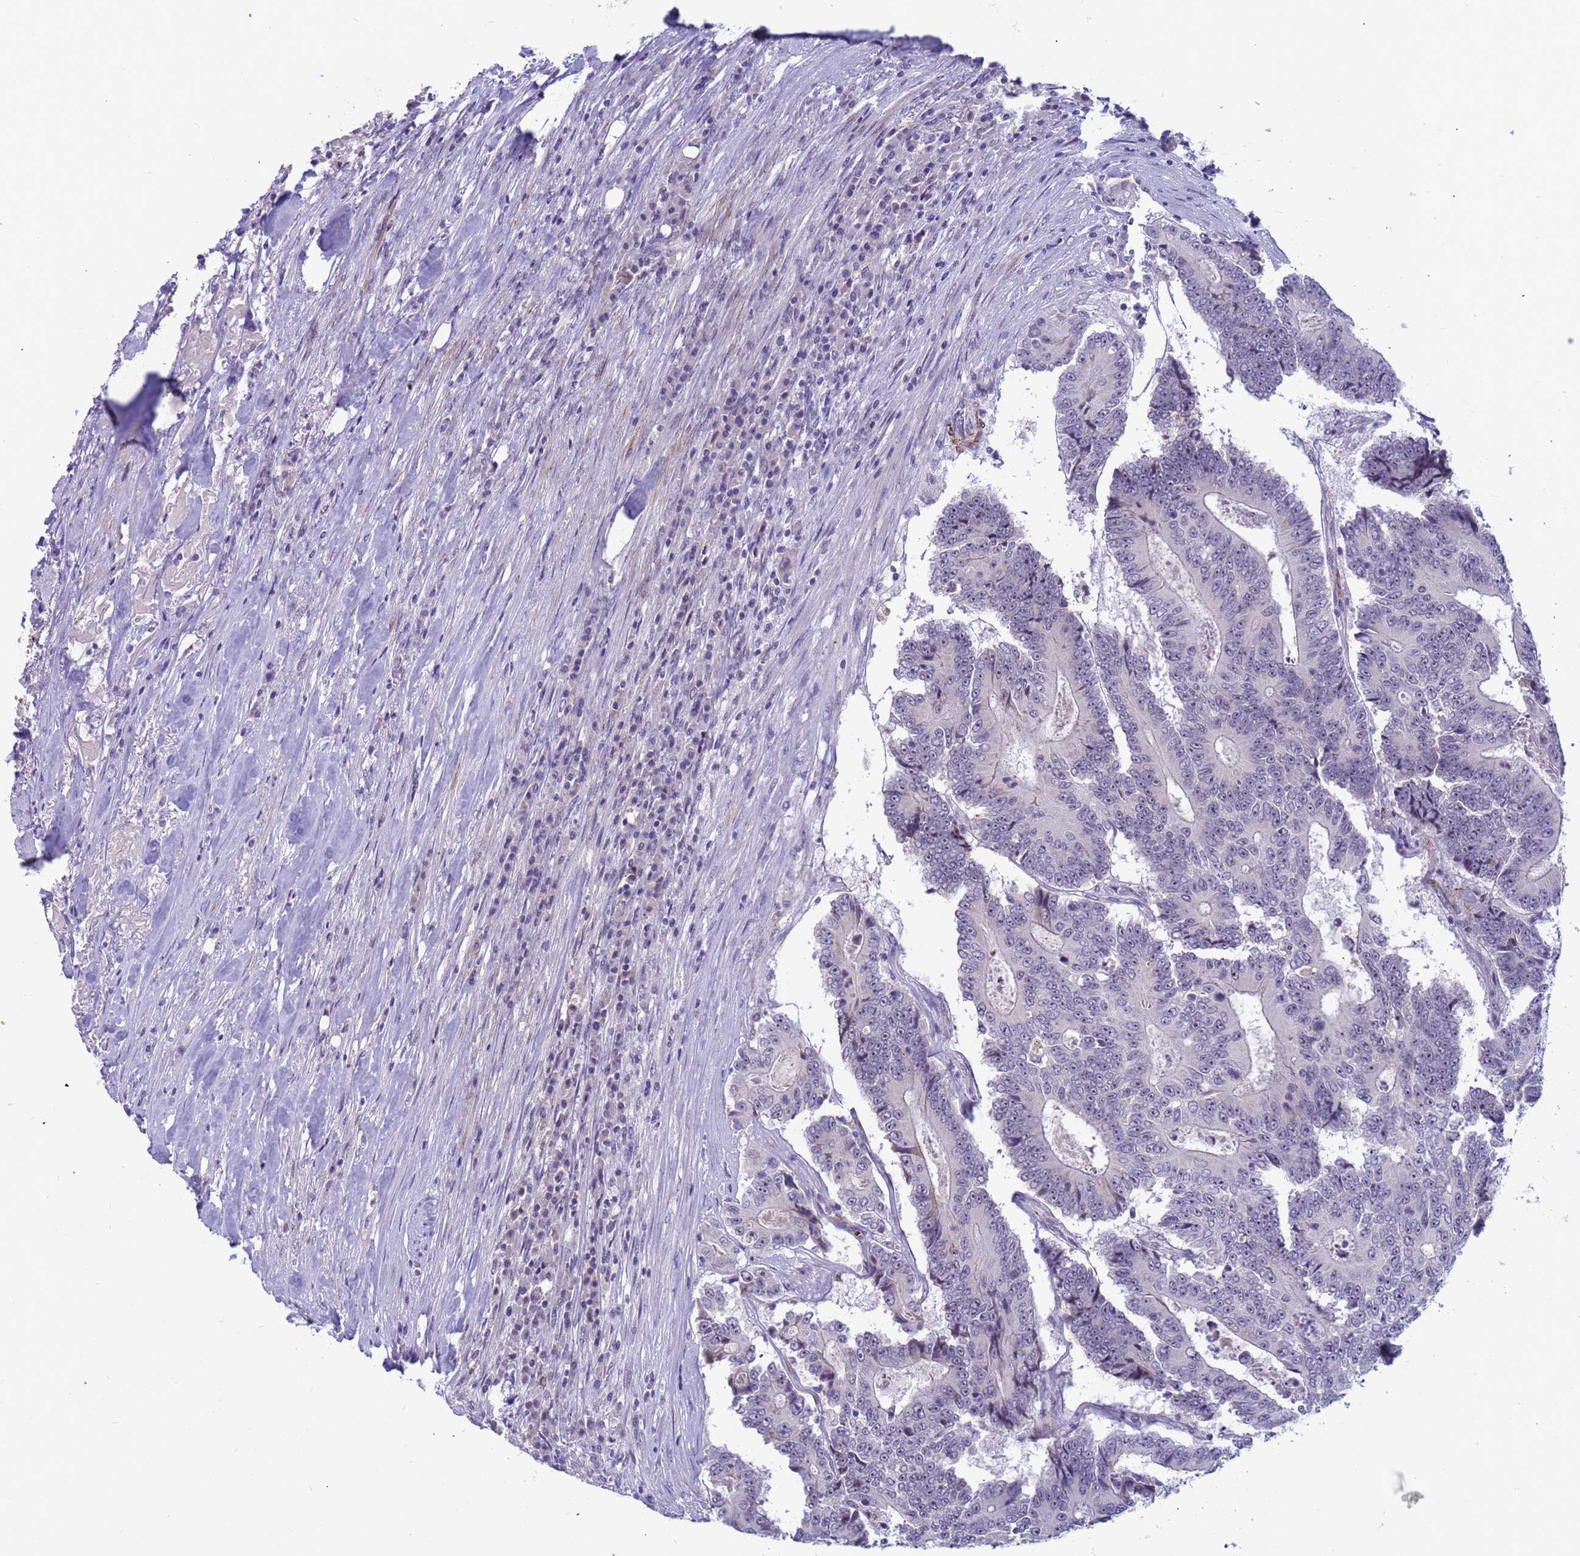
{"staining": {"intensity": "negative", "quantity": "none", "location": "none"}, "tissue": "colorectal cancer", "cell_type": "Tumor cells", "image_type": "cancer", "snomed": [{"axis": "morphology", "description": "Adenocarcinoma, NOS"}, {"axis": "topography", "description": "Colon"}], "caption": "Immunohistochemistry (IHC) of adenocarcinoma (colorectal) reveals no expression in tumor cells.", "gene": "CXorf65", "patient": {"sex": "male", "age": 83}}